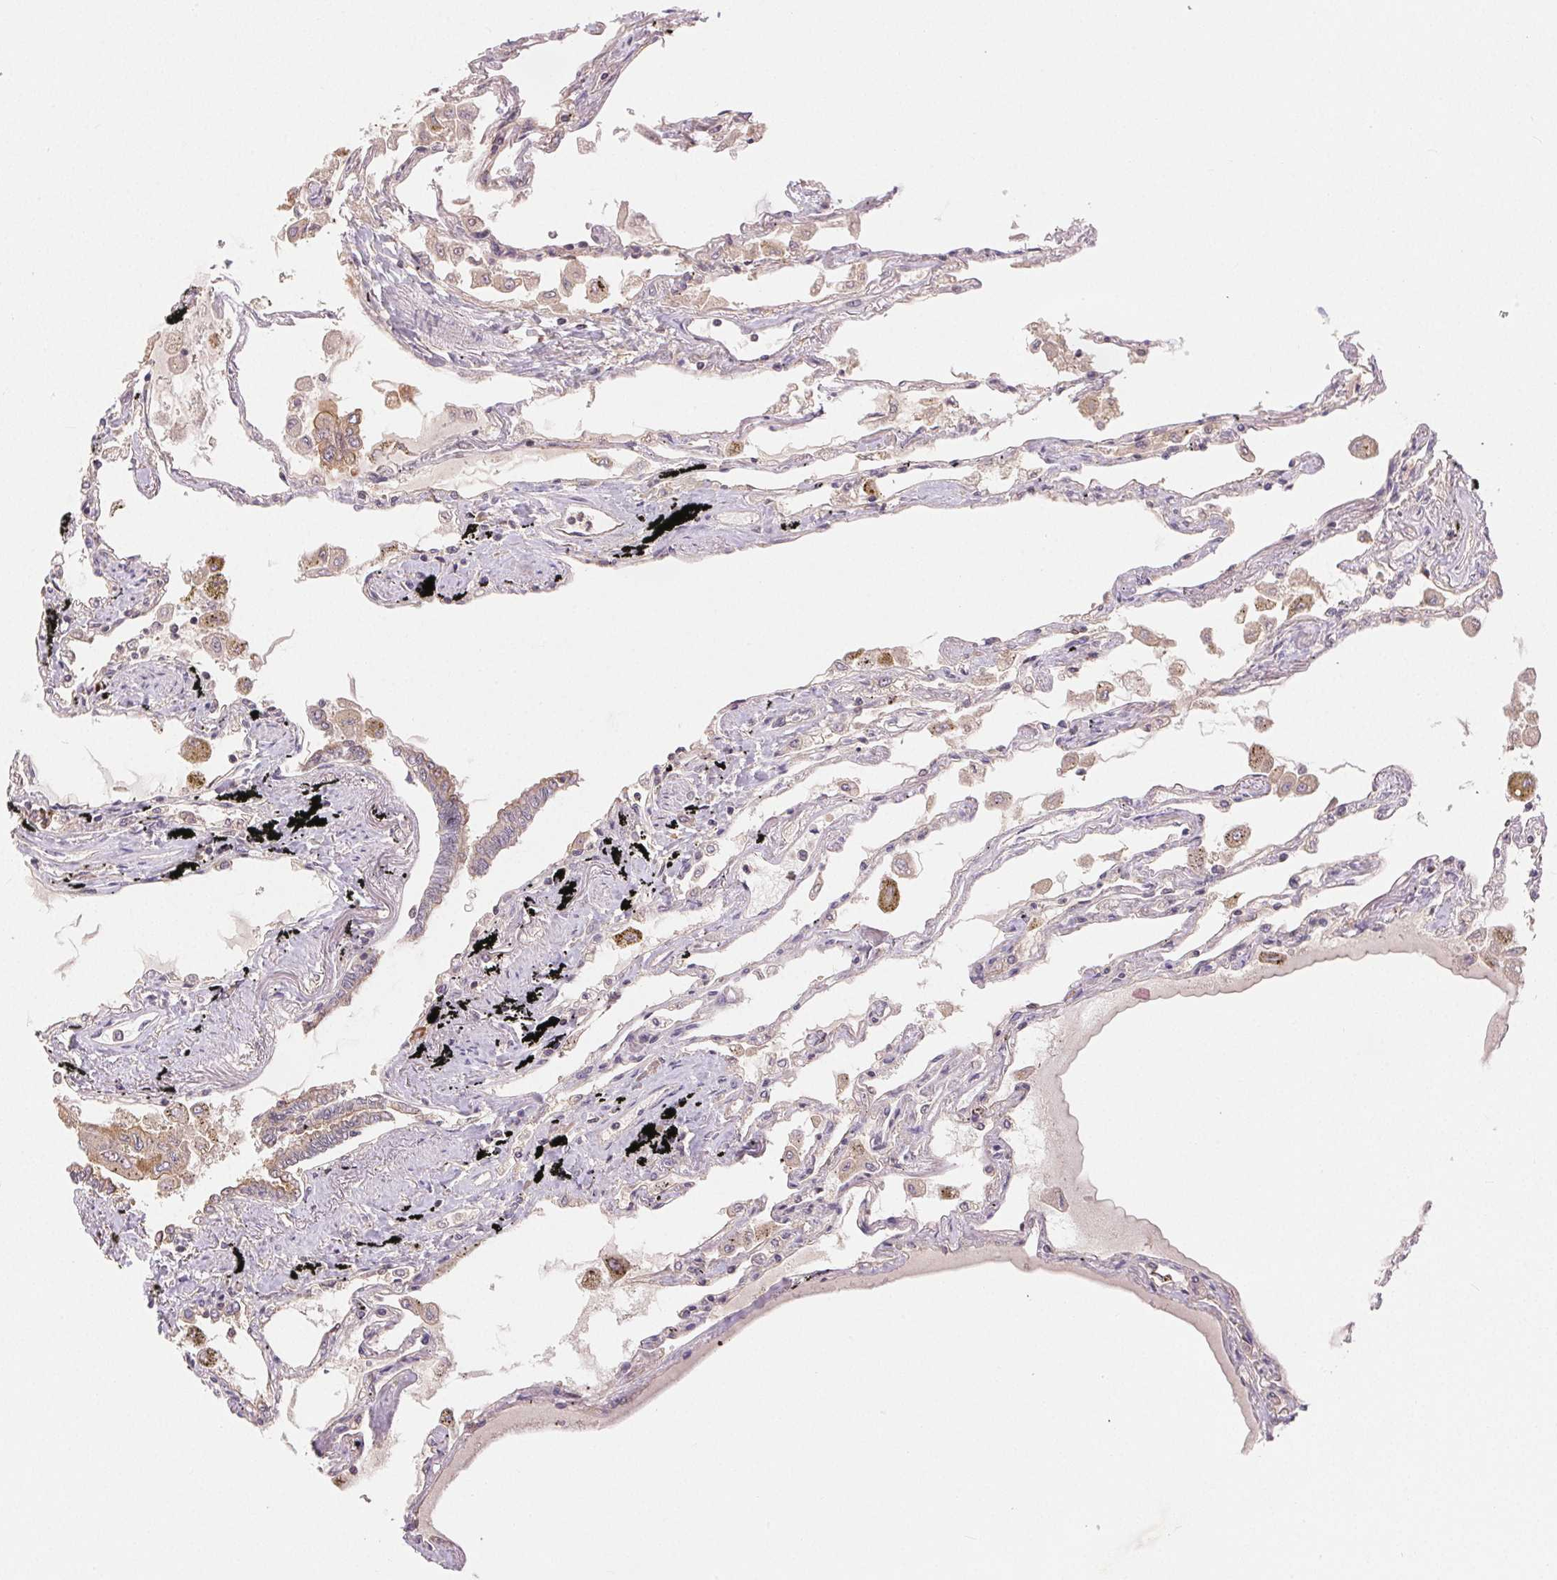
{"staining": {"intensity": "weak", "quantity": "25%-75%", "location": "cytoplasmic/membranous"}, "tissue": "lung", "cell_type": "Alveolar cells", "image_type": "normal", "snomed": [{"axis": "morphology", "description": "Normal tissue, NOS"}, {"axis": "morphology", "description": "Adenocarcinoma, NOS"}, {"axis": "topography", "description": "Cartilage tissue"}, {"axis": "topography", "description": "Lung"}], "caption": "Immunohistochemical staining of unremarkable lung reveals low levels of weak cytoplasmic/membranous staining in approximately 25%-75% of alveolar cells.", "gene": "MAPKAPK2", "patient": {"sex": "female", "age": 67}}